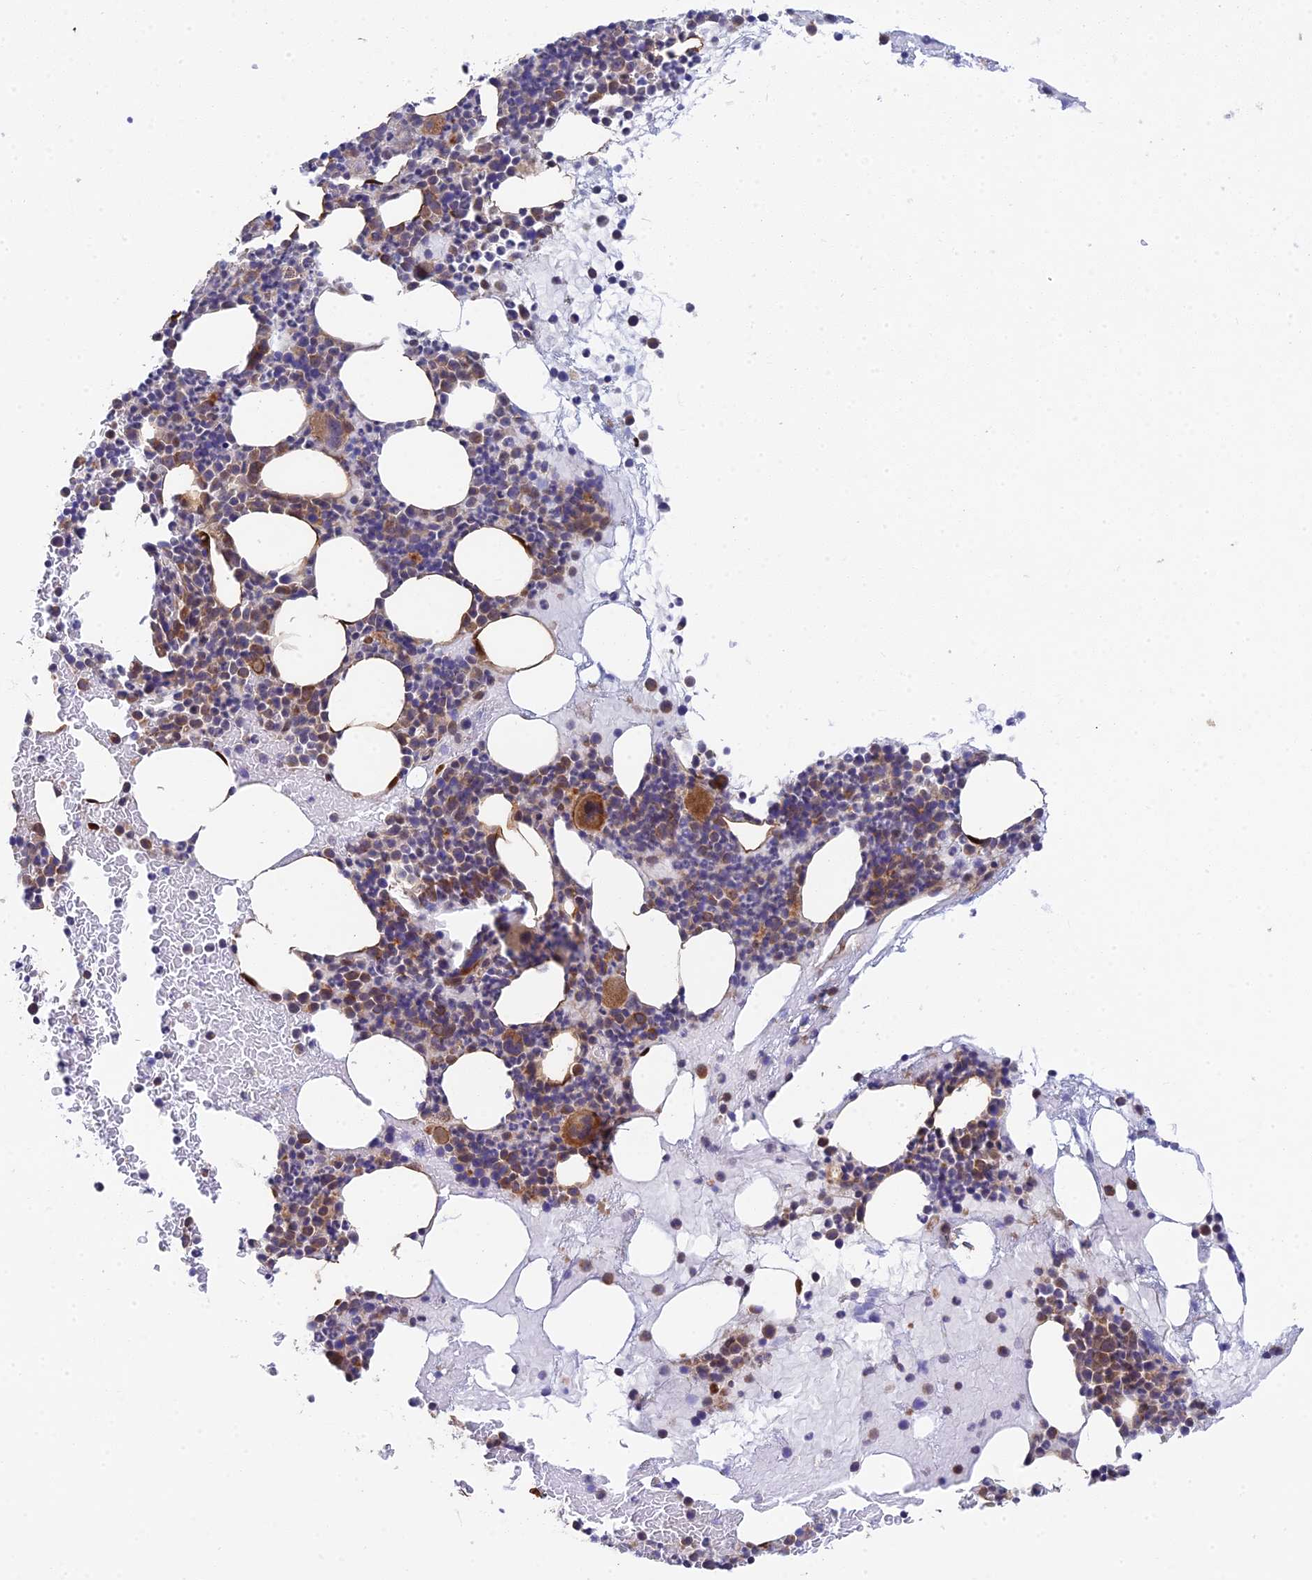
{"staining": {"intensity": "moderate", "quantity": "25%-75%", "location": "cytoplasmic/membranous"}, "tissue": "bone marrow", "cell_type": "Hematopoietic cells", "image_type": "normal", "snomed": [{"axis": "morphology", "description": "Normal tissue, NOS"}, {"axis": "topography", "description": "Bone marrow"}], "caption": "Approximately 25%-75% of hematopoietic cells in benign human bone marrow display moderate cytoplasmic/membranous protein positivity as visualized by brown immunohistochemical staining.", "gene": "INCA1", "patient": {"sex": "female", "age": 83}}